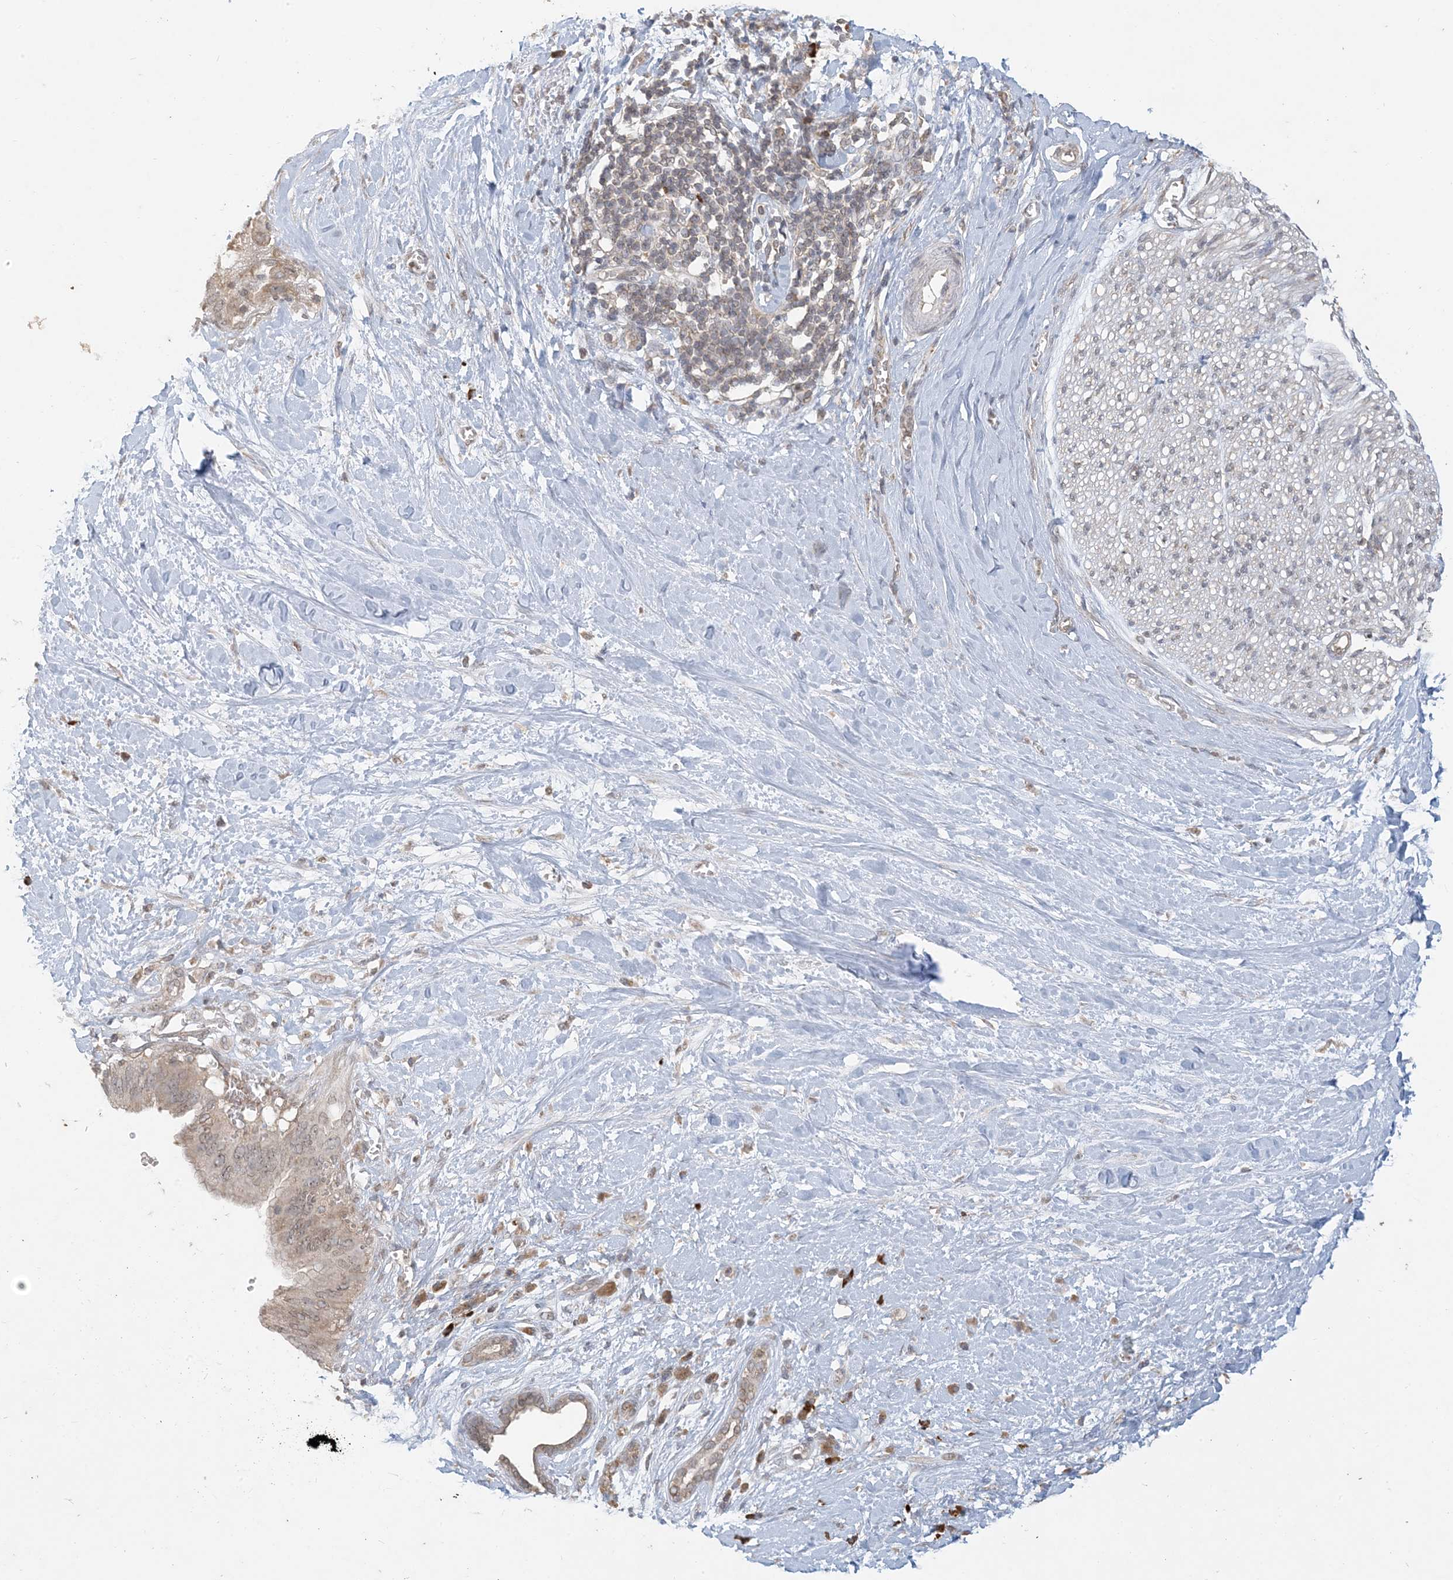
{"staining": {"intensity": "weak", "quantity": ">75%", "location": "cytoplasmic/membranous"}, "tissue": "pancreatic cancer", "cell_type": "Tumor cells", "image_type": "cancer", "snomed": [{"axis": "morphology", "description": "Adenocarcinoma, NOS"}, {"axis": "topography", "description": "Pancreas"}], "caption": "Protein expression analysis of human pancreatic adenocarcinoma reveals weak cytoplasmic/membranous positivity in approximately >75% of tumor cells. Using DAB (brown) and hematoxylin (blue) stains, captured at high magnification using brightfield microscopy.", "gene": "MCOLN1", "patient": {"sex": "male", "age": 55}}